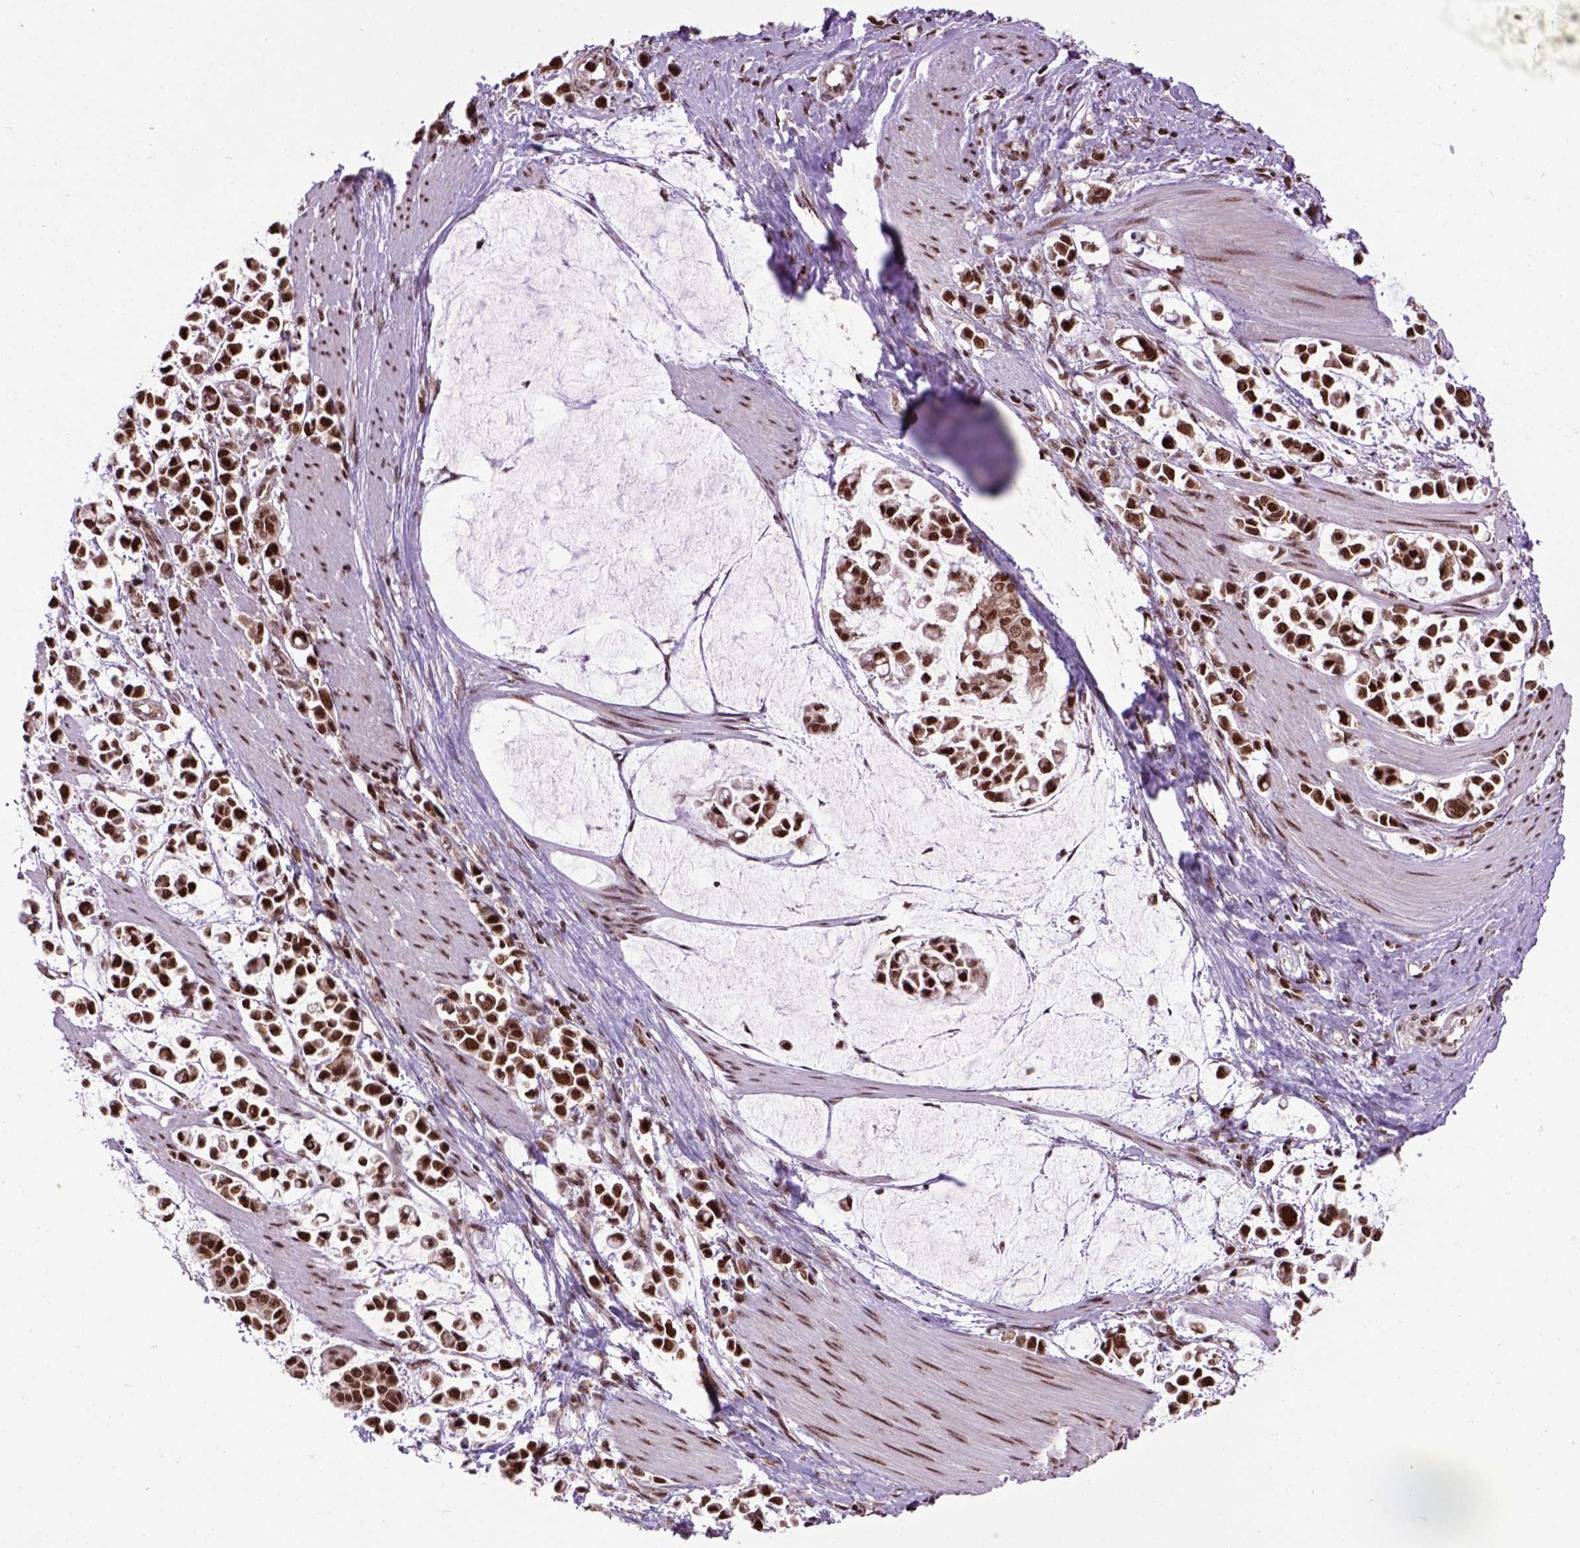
{"staining": {"intensity": "strong", "quantity": ">75%", "location": "nuclear"}, "tissue": "stomach cancer", "cell_type": "Tumor cells", "image_type": "cancer", "snomed": [{"axis": "morphology", "description": "Adenocarcinoma, NOS"}, {"axis": "topography", "description": "Stomach"}], "caption": "High-magnification brightfield microscopy of stomach adenocarcinoma stained with DAB (3,3'-diaminobenzidine) (brown) and counterstained with hematoxylin (blue). tumor cells exhibit strong nuclear staining is seen in about>75% of cells. The protein of interest is shown in brown color, while the nuclei are stained blue.", "gene": "CELF1", "patient": {"sex": "male", "age": 82}}